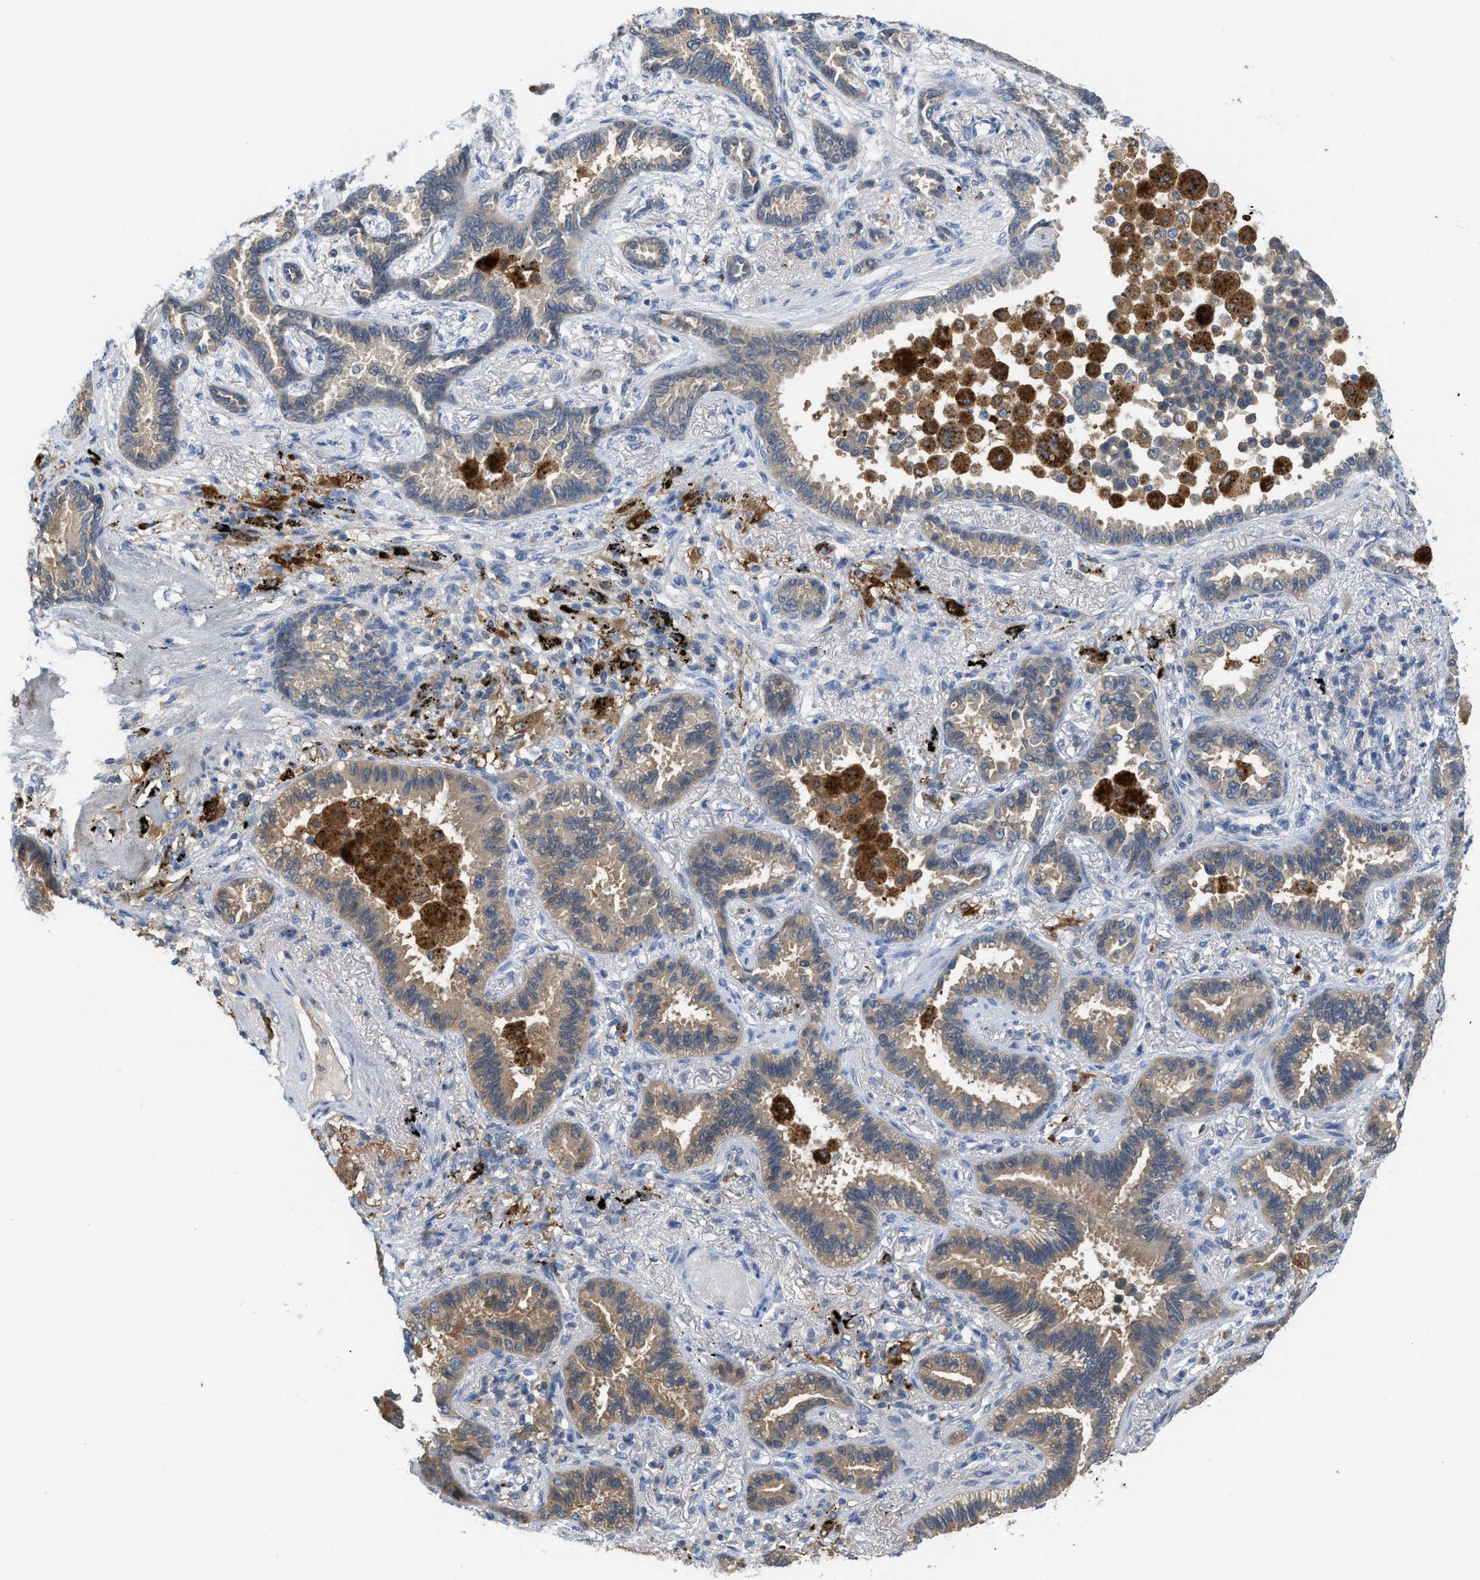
{"staining": {"intensity": "moderate", "quantity": ">75%", "location": "cytoplasmic/membranous"}, "tissue": "lung cancer", "cell_type": "Tumor cells", "image_type": "cancer", "snomed": [{"axis": "morphology", "description": "Normal tissue, NOS"}, {"axis": "morphology", "description": "Adenocarcinoma, NOS"}, {"axis": "topography", "description": "Lung"}], "caption": "DAB (3,3'-diaminobenzidine) immunohistochemical staining of human lung cancer displays moderate cytoplasmic/membranous protein expression in about >75% of tumor cells.", "gene": "CSTB", "patient": {"sex": "male", "age": 59}}